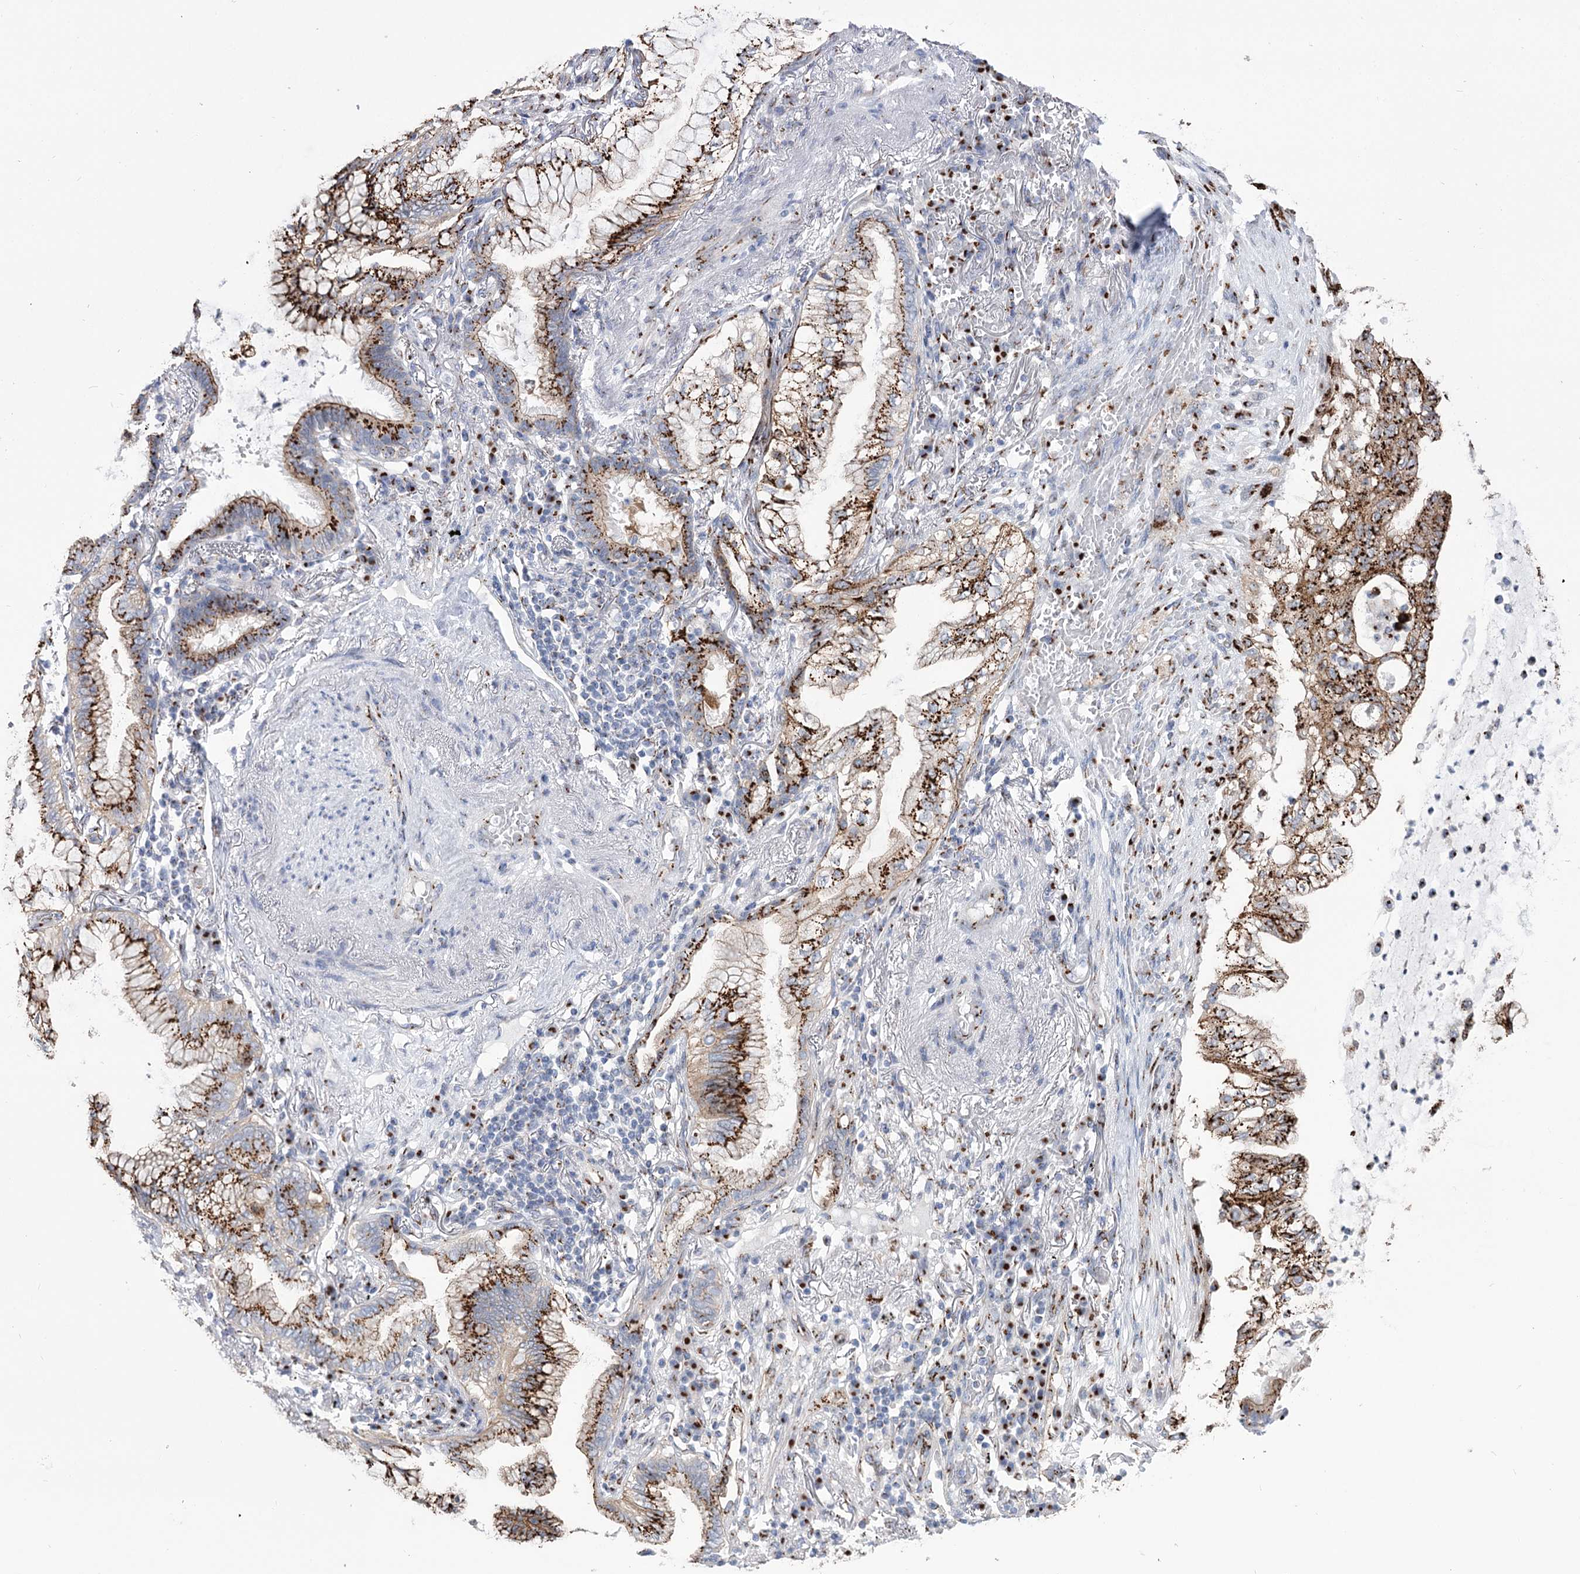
{"staining": {"intensity": "strong", "quantity": ">75%", "location": "cytoplasmic/membranous"}, "tissue": "lung cancer", "cell_type": "Tumor cells", "image_type": "cancer", "snomed": [{"axis": "morphology", "description": "Adenocarcinoma, NOS"}, {"axis": "topography", "description": "Lung"}], "caption": "Human adenocarcinoma (lung) stained with a protein marker demonstrates strong staining in tumor cells.", "gene": "TMEM165", "patient": {"sex": "female", "age": 70}}